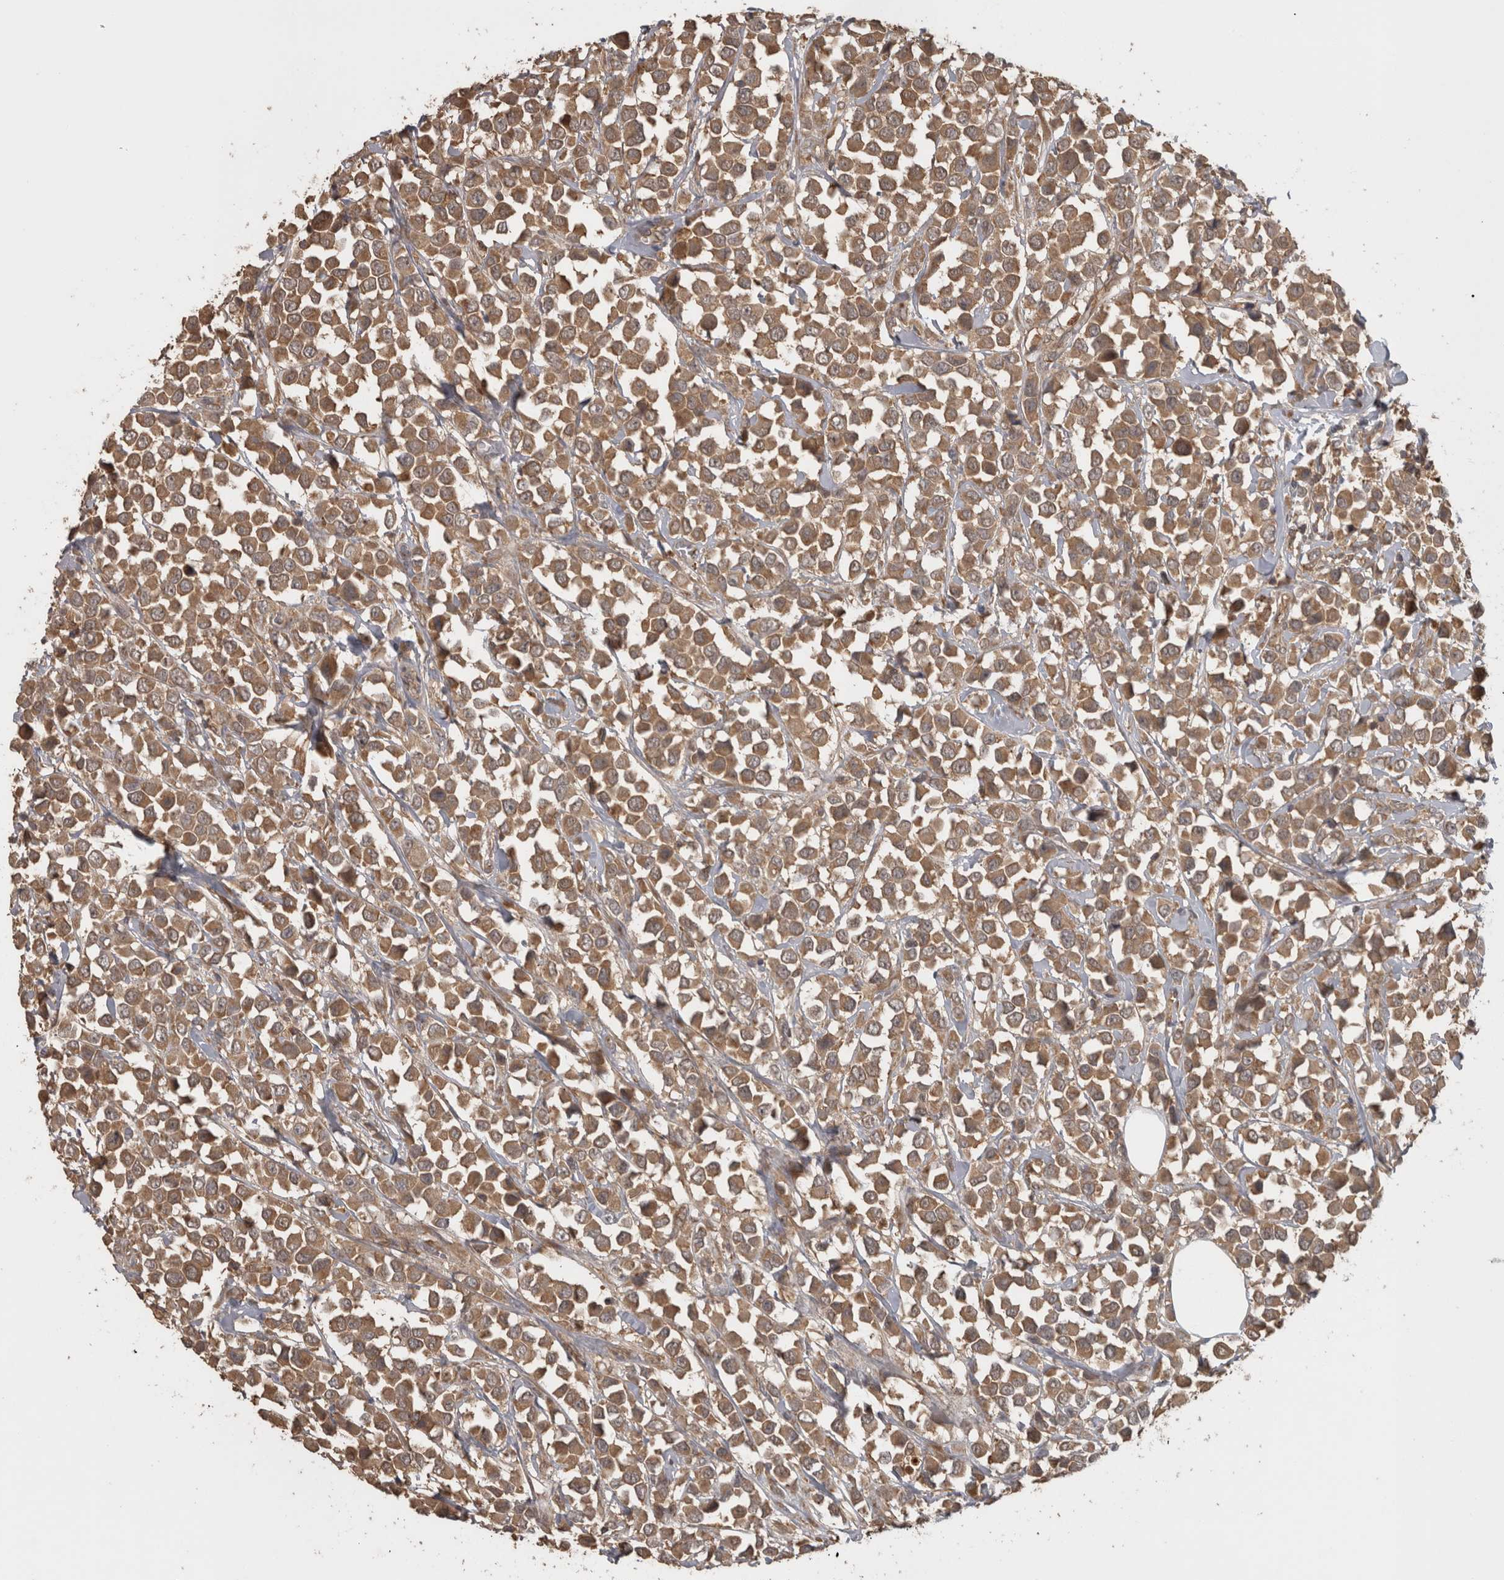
{"staining": {"intensity": "moderate", "quantity": ">75%", "location": "cytoplasmic/membranous"}, "tissue": "breast cancer", "cell_type": "Tumor cells", "image_type": "cancer", "snomed": [{"axis": "morphology", "description": "Duct carcinoma"}, {"axis": "topography", "description": "Breast"}], "caption": "DAB immunohistochemical staining of human infiltrating ductal carcinoma (breast) shows moderate cytoplasmic/membranous protein staining in about >75% of tumor cells.", "gene": "MICU3", "patient": {"sex": "female", "age": 61}}